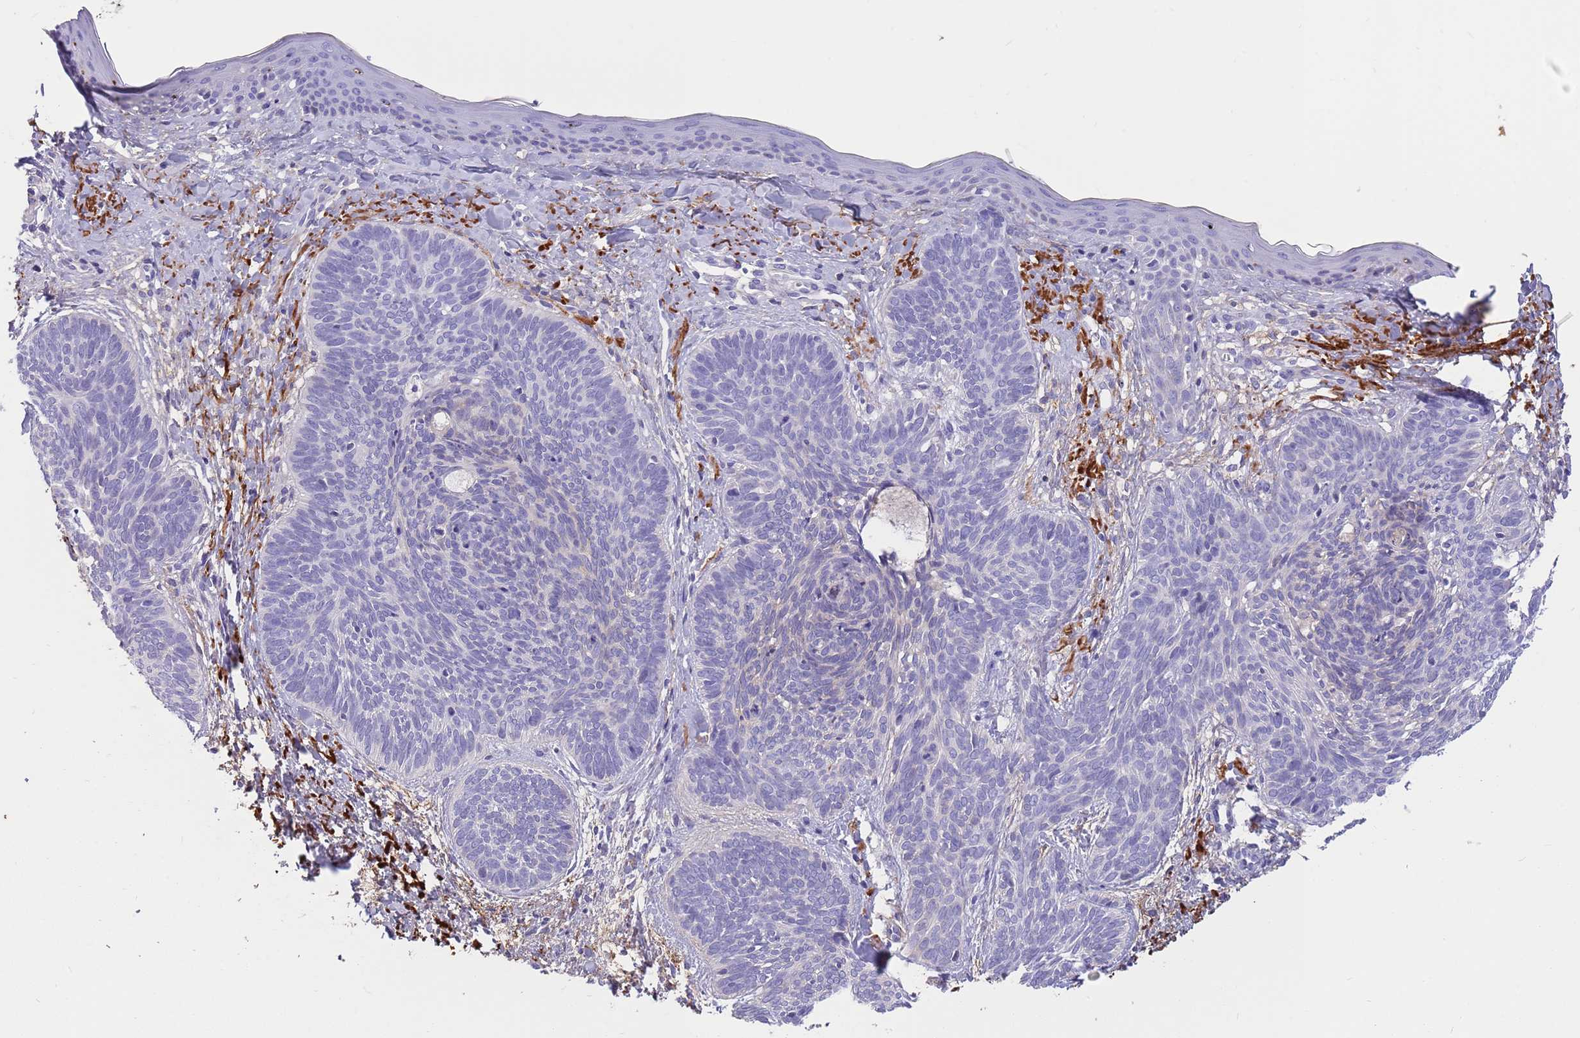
{"staining": {"intensity": "negative", "quantity": "none", "location": "none"}, "tissue": "skin cancer", "cell_type": "Tumor cells", "image_type": "cancer", "snomed": [{"axis": "morphology", "description": "Basal cell carcinoma"}, {"axis": "topography", "description": "Skin"}], "caption": "IHC micrograph of human skin basal cell carcinoma stained for a protein (brown), which reveals no expression in tumor cells.", "gene": "LEPROTL1", "patient": {"sex": "female", "age": 81}}